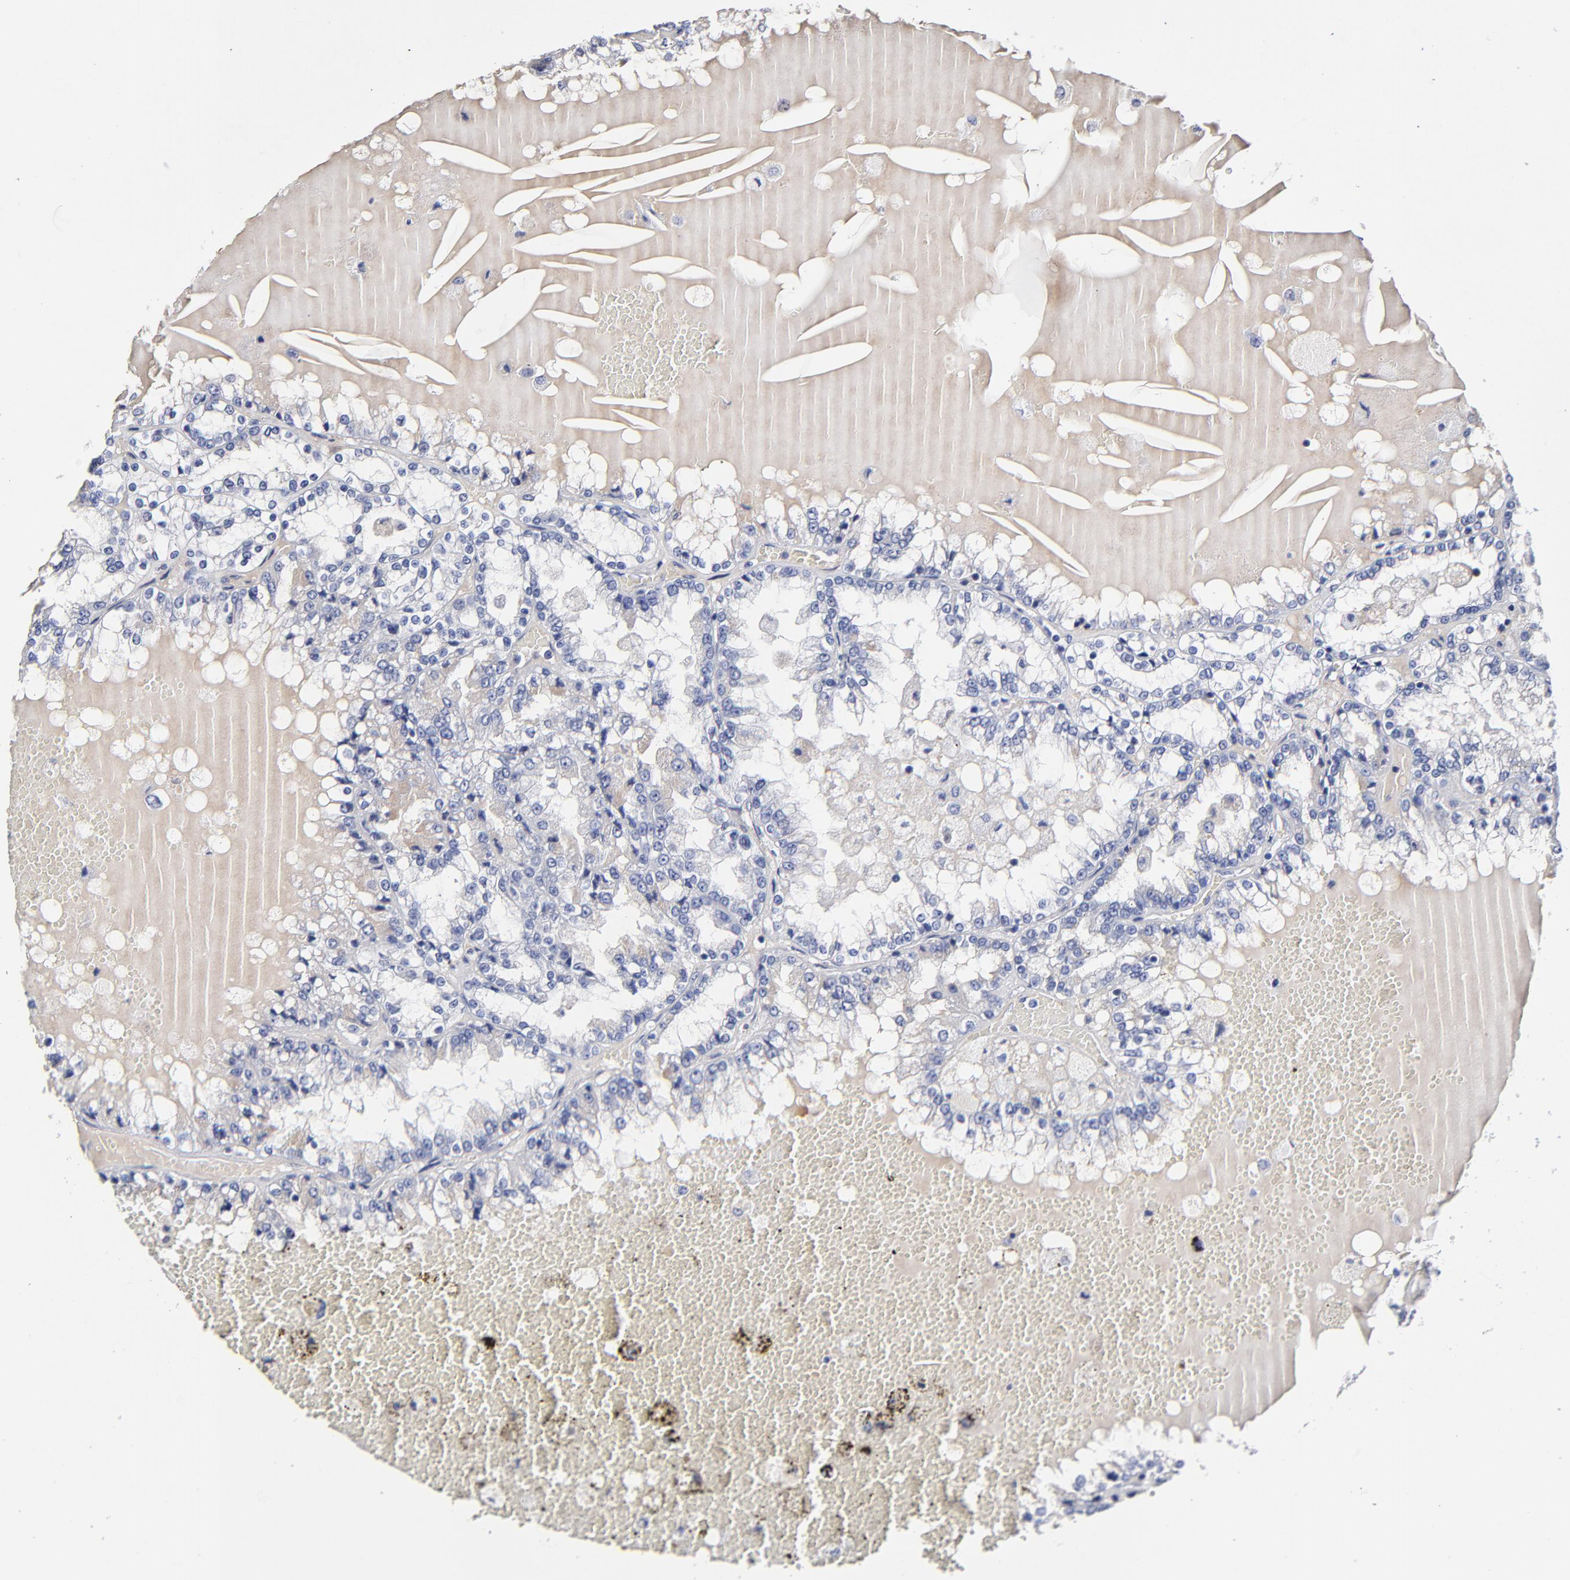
{"staining": {"intensity": "negative", "quantity": "none", "location": "none"}, "tissue": "renal cancer", "cell_type": "Tumor cells", "image_type": "cancer", "snomed": [{"axis": "morphology", "description": "Adenocarcinoma, NOS"}, {"axis": "topography", "description": "Kidney"}], "caption": "Human adenocarcinoma (renal) stained for a protein using immunohistochemistry (IHC) exhibits no expression in tumor cells.", "gene": "TRAT1", "patient": {"sex": "female", "age": 56}}